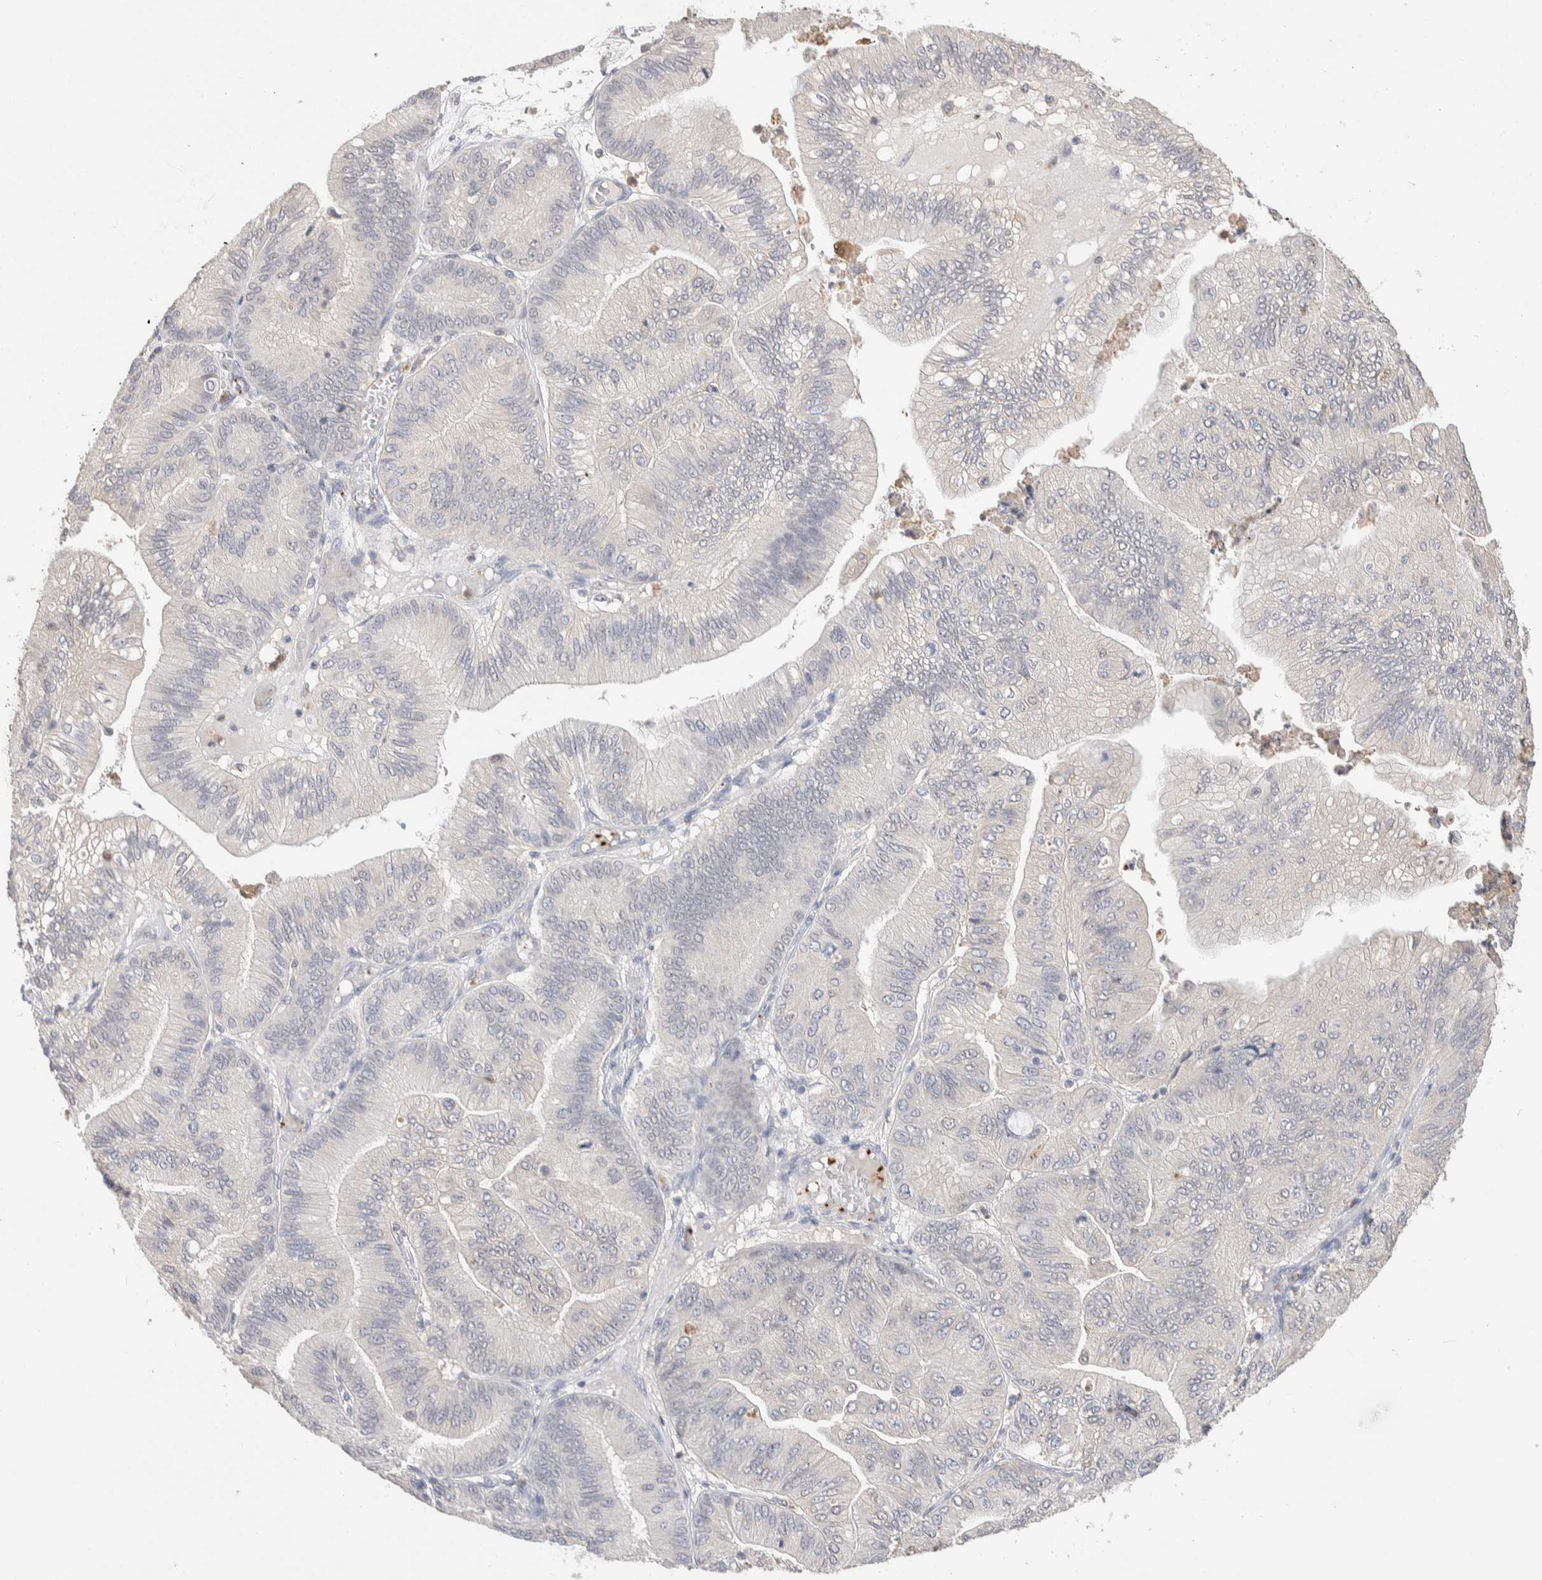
{"staining": {"intensity": "negative", "quantity": "none", "location": "none"}, "tissue": "ovarian cancer", "cell_type": "Tumor cells", "image_type": "cancer", "snomed": [{"axis": "morphology", "description": "Cystadenocarcinoma, mucinous, NOS"}, {"axis": "topography", "description": "Ovary"}], "caption": "Mucinous cystadenocarcinoma (ovarian) was stained to show a protein in brown. There is no significant expression in tumor cells.", "gene": "FFAR2", "patient": {"sex": "female", "age": 61}}